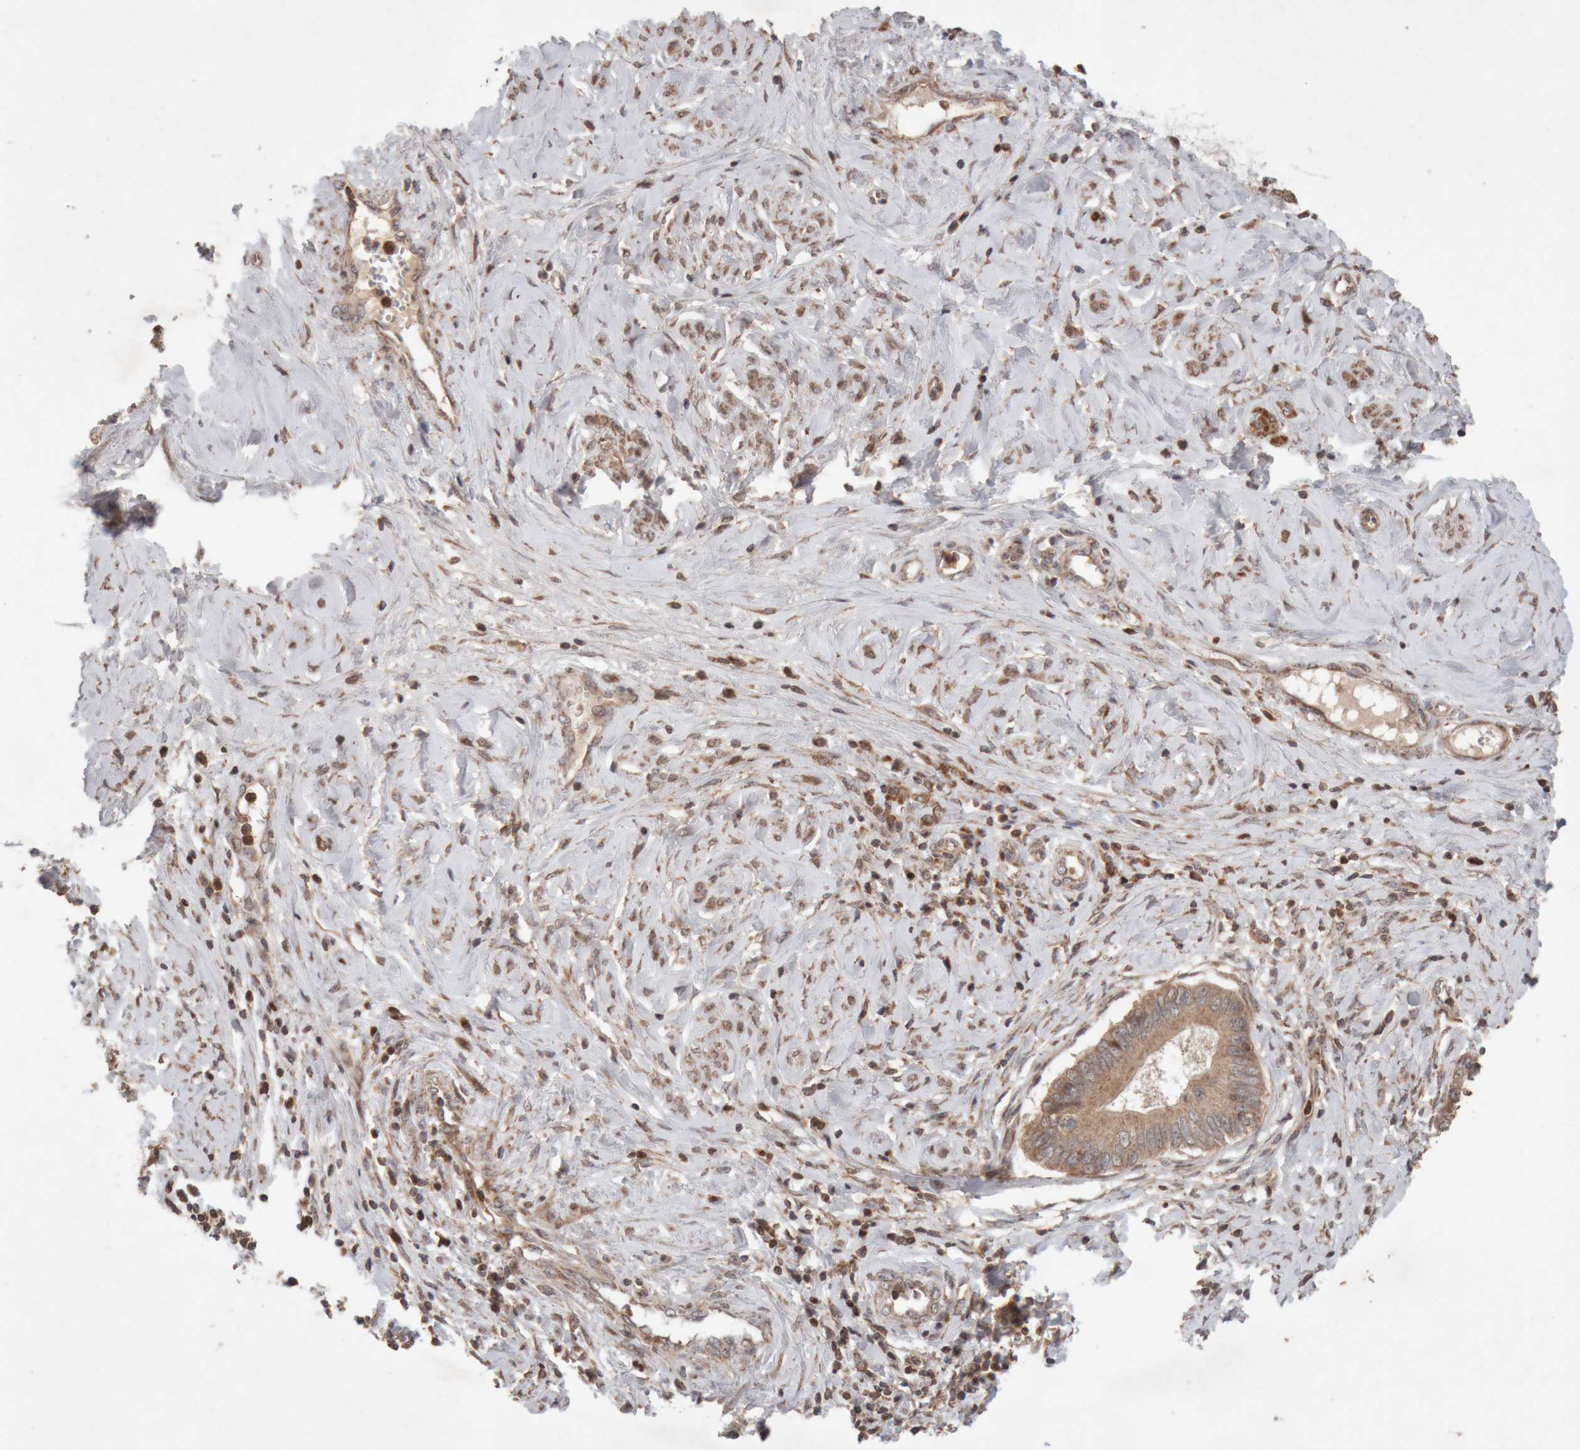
{"staining": {"intensity": "moderate", "quantity": ">75%", "location": "cytoplasmic/membranous"}, "tissue": "cervical cancer", "cell_type": "Tumor cells", "image_type": "cancer", "snomed": [{"axis": "morphology", "description": "Adenocarcinoma, NOS"}, {"axis": "topography", "description": "Cervix"}], "caption": "Moderate cytoplasmic/membranous expression for a protein is identified in about >75% of tumor cells of adenocarcinoma (cervical) using IHC.", "gene": "KIF21B", "patient": {"sex": "female", "age": 44}}